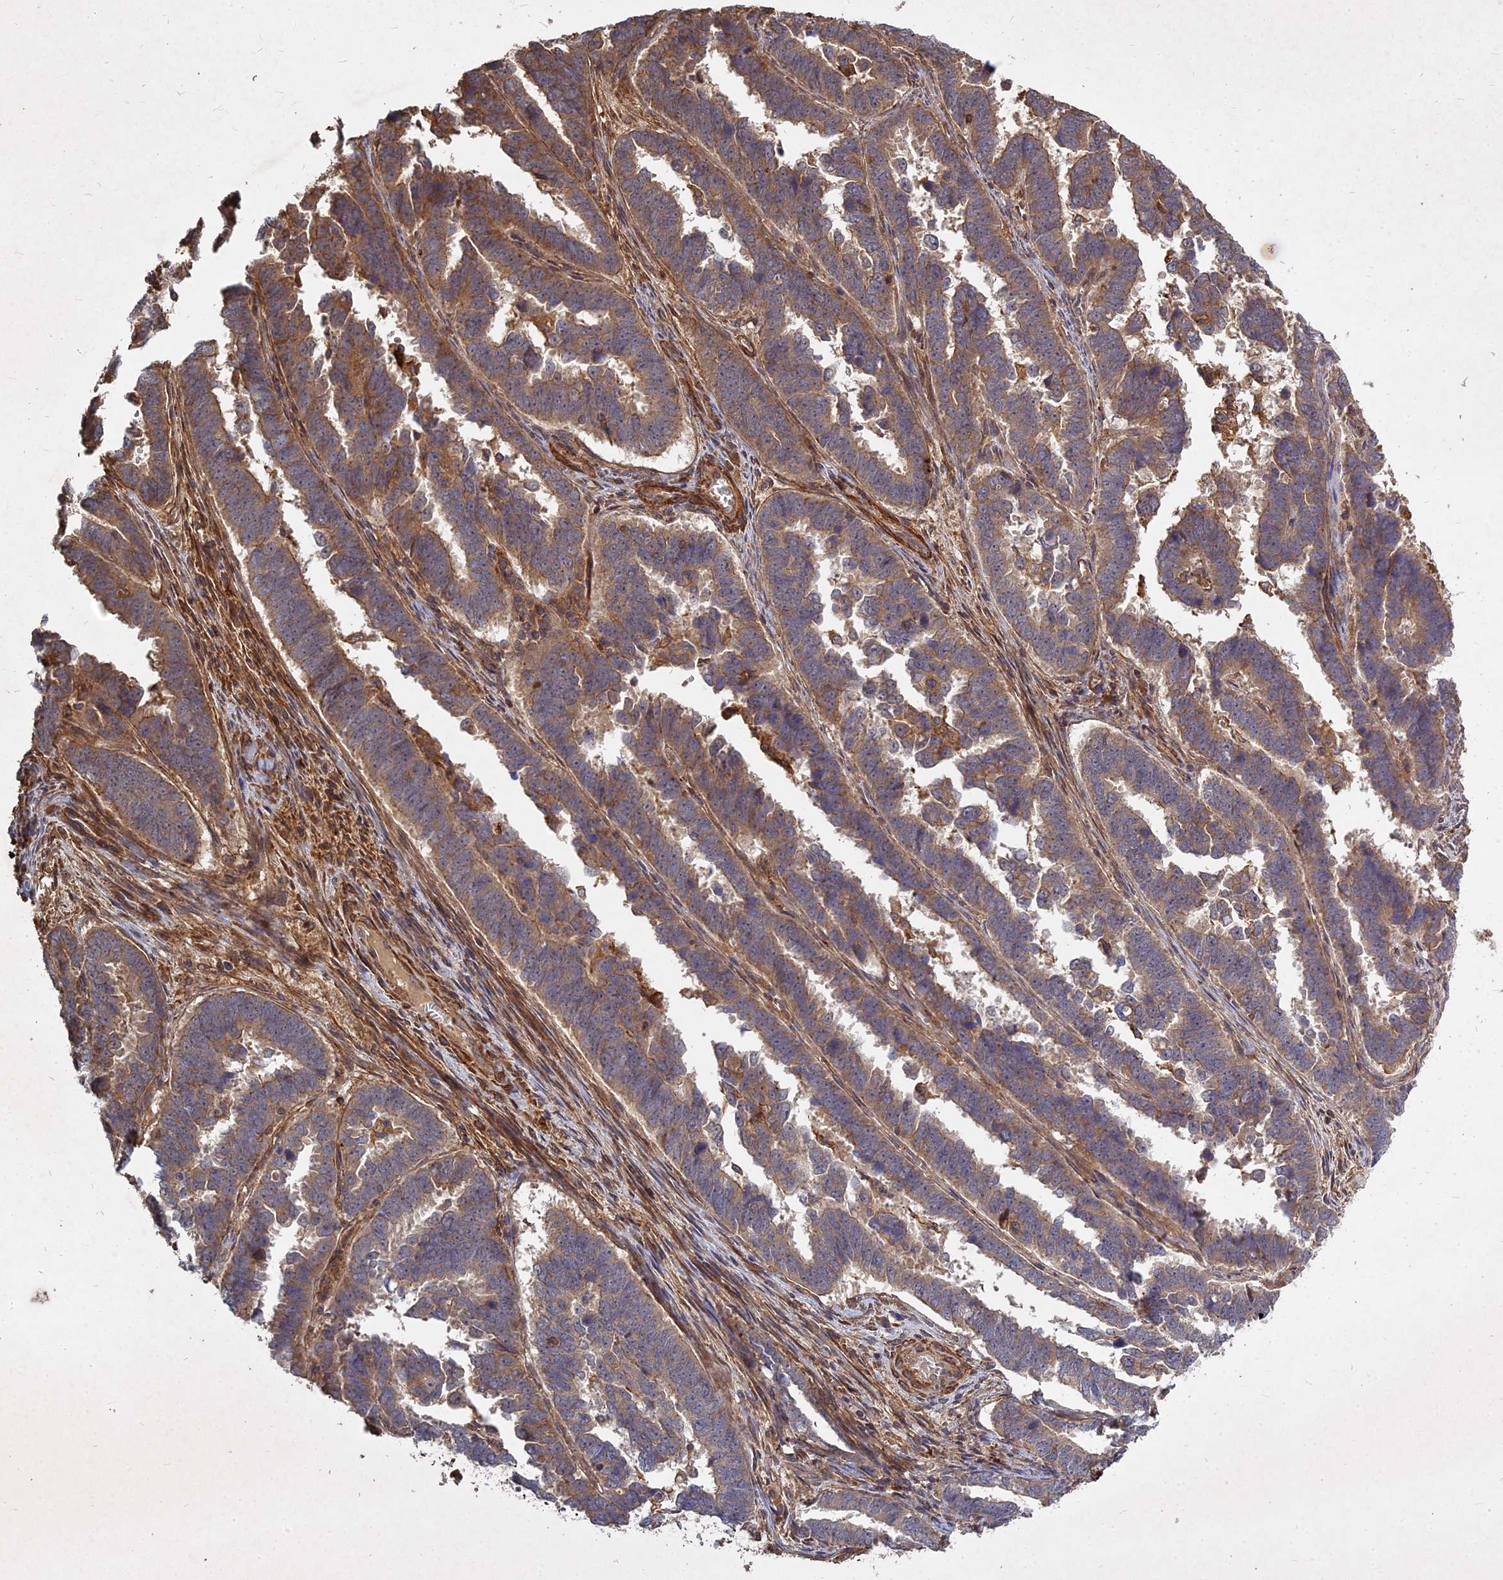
{"staining": {"intensity": "moderate", "quantity": ">75%", "location": "cytoplasmic/membranous"}, "tissue": "endometrial cancer", "cell_type": "Tumor cells", "image_type": "cancer", "snomed": [{"axis": "morphology", "description": "Adenocarcinoma, NOS"}, {"axis": "topography", "description": "Endometrium"}], "caption": "A high-resolution image shows IHC staining of adenocarcinoma (endometrial), which reveals moderate cytoplasmic/membranous staining in about >75% of tumor cells. (DAB = brown stain, brightfield microscopy at high magnification).", "gene": "UBE2W", "patient": {"sex": "female", "age": 75}}